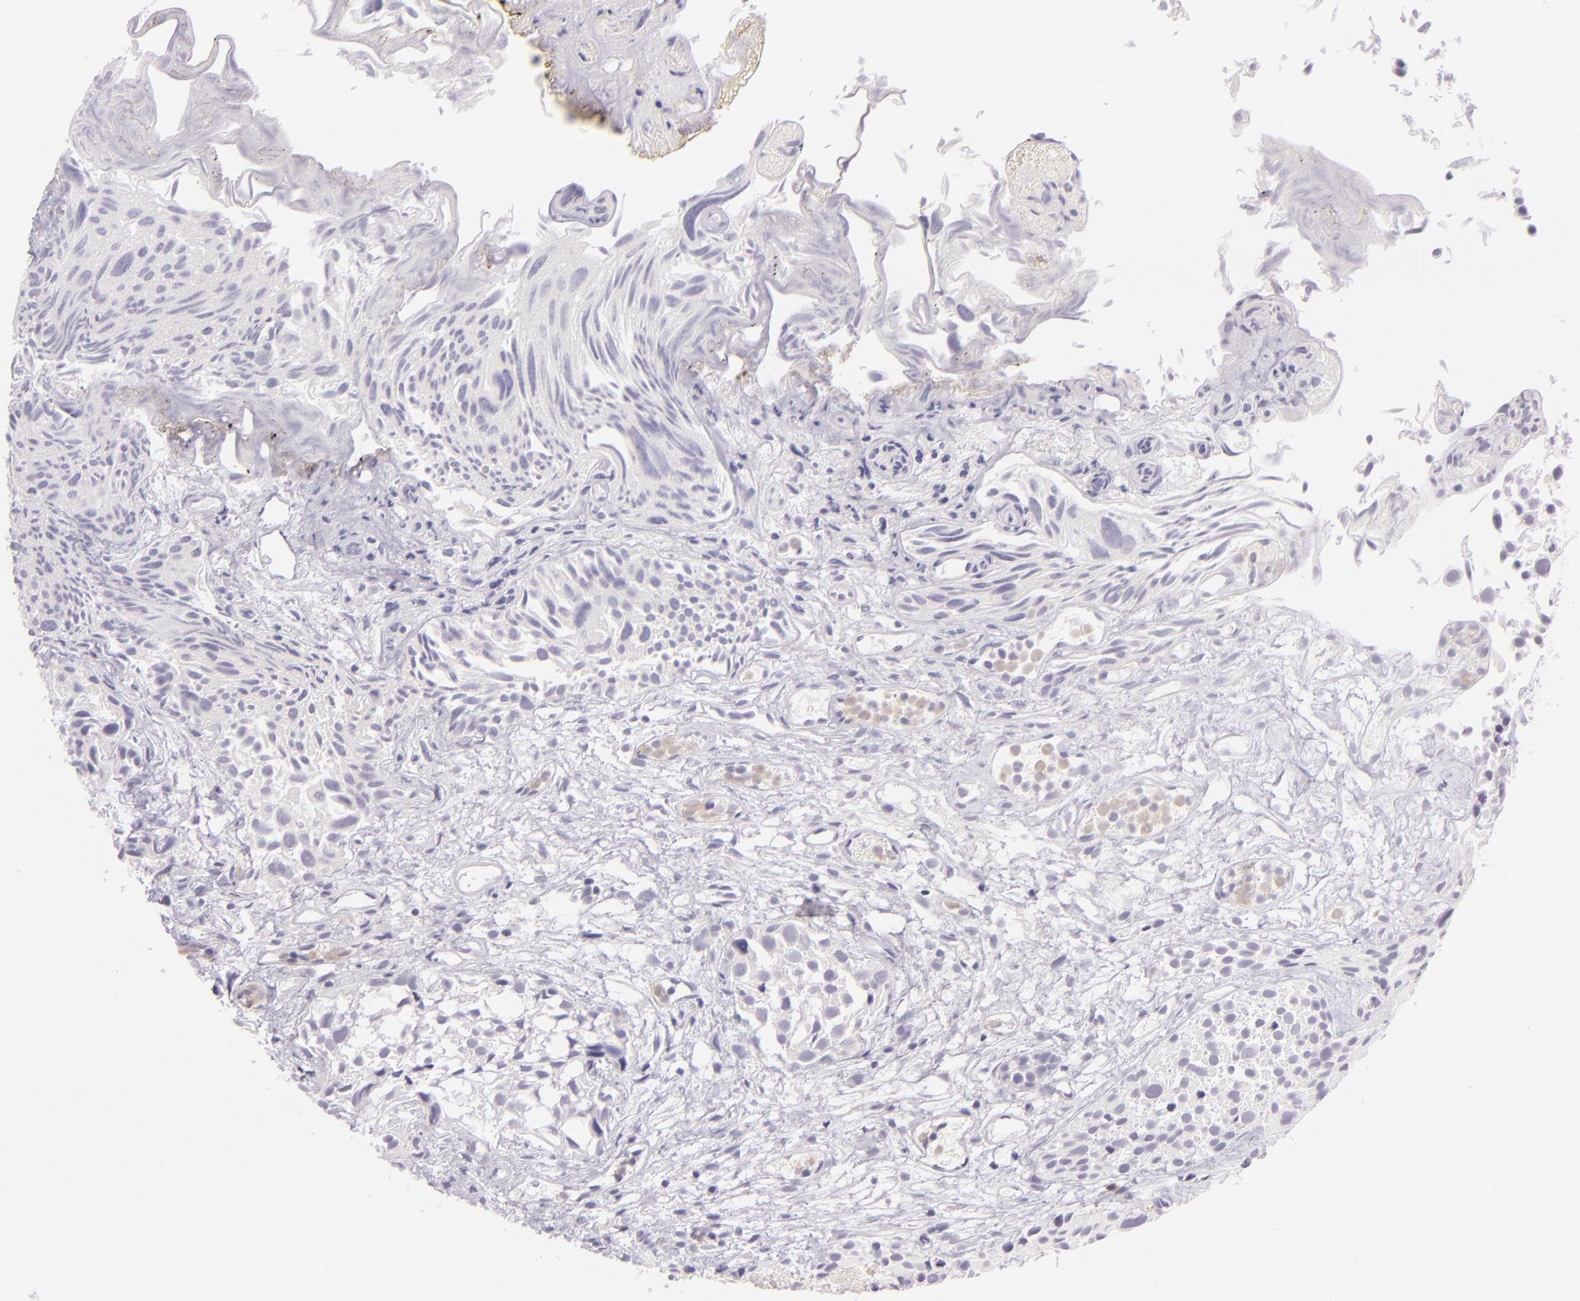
{"staining": {"intensity": "negative", "quantity": "none", "location": "none"}, "tissue": "urothelial cancer", "cell_type": "Tumor cells", "image_type": "cancer", "snomed": [{"axis": "morphology", "description": "Urothelial carcinoma, High grade"}, {"axis": "topography", "description": "Urinary bladder"}], "caption": "Tumor cells are negative for brown protein staining in urothelial cancer.", "gene": "CBS", "patient": {"sex": "female", "age": 78}}